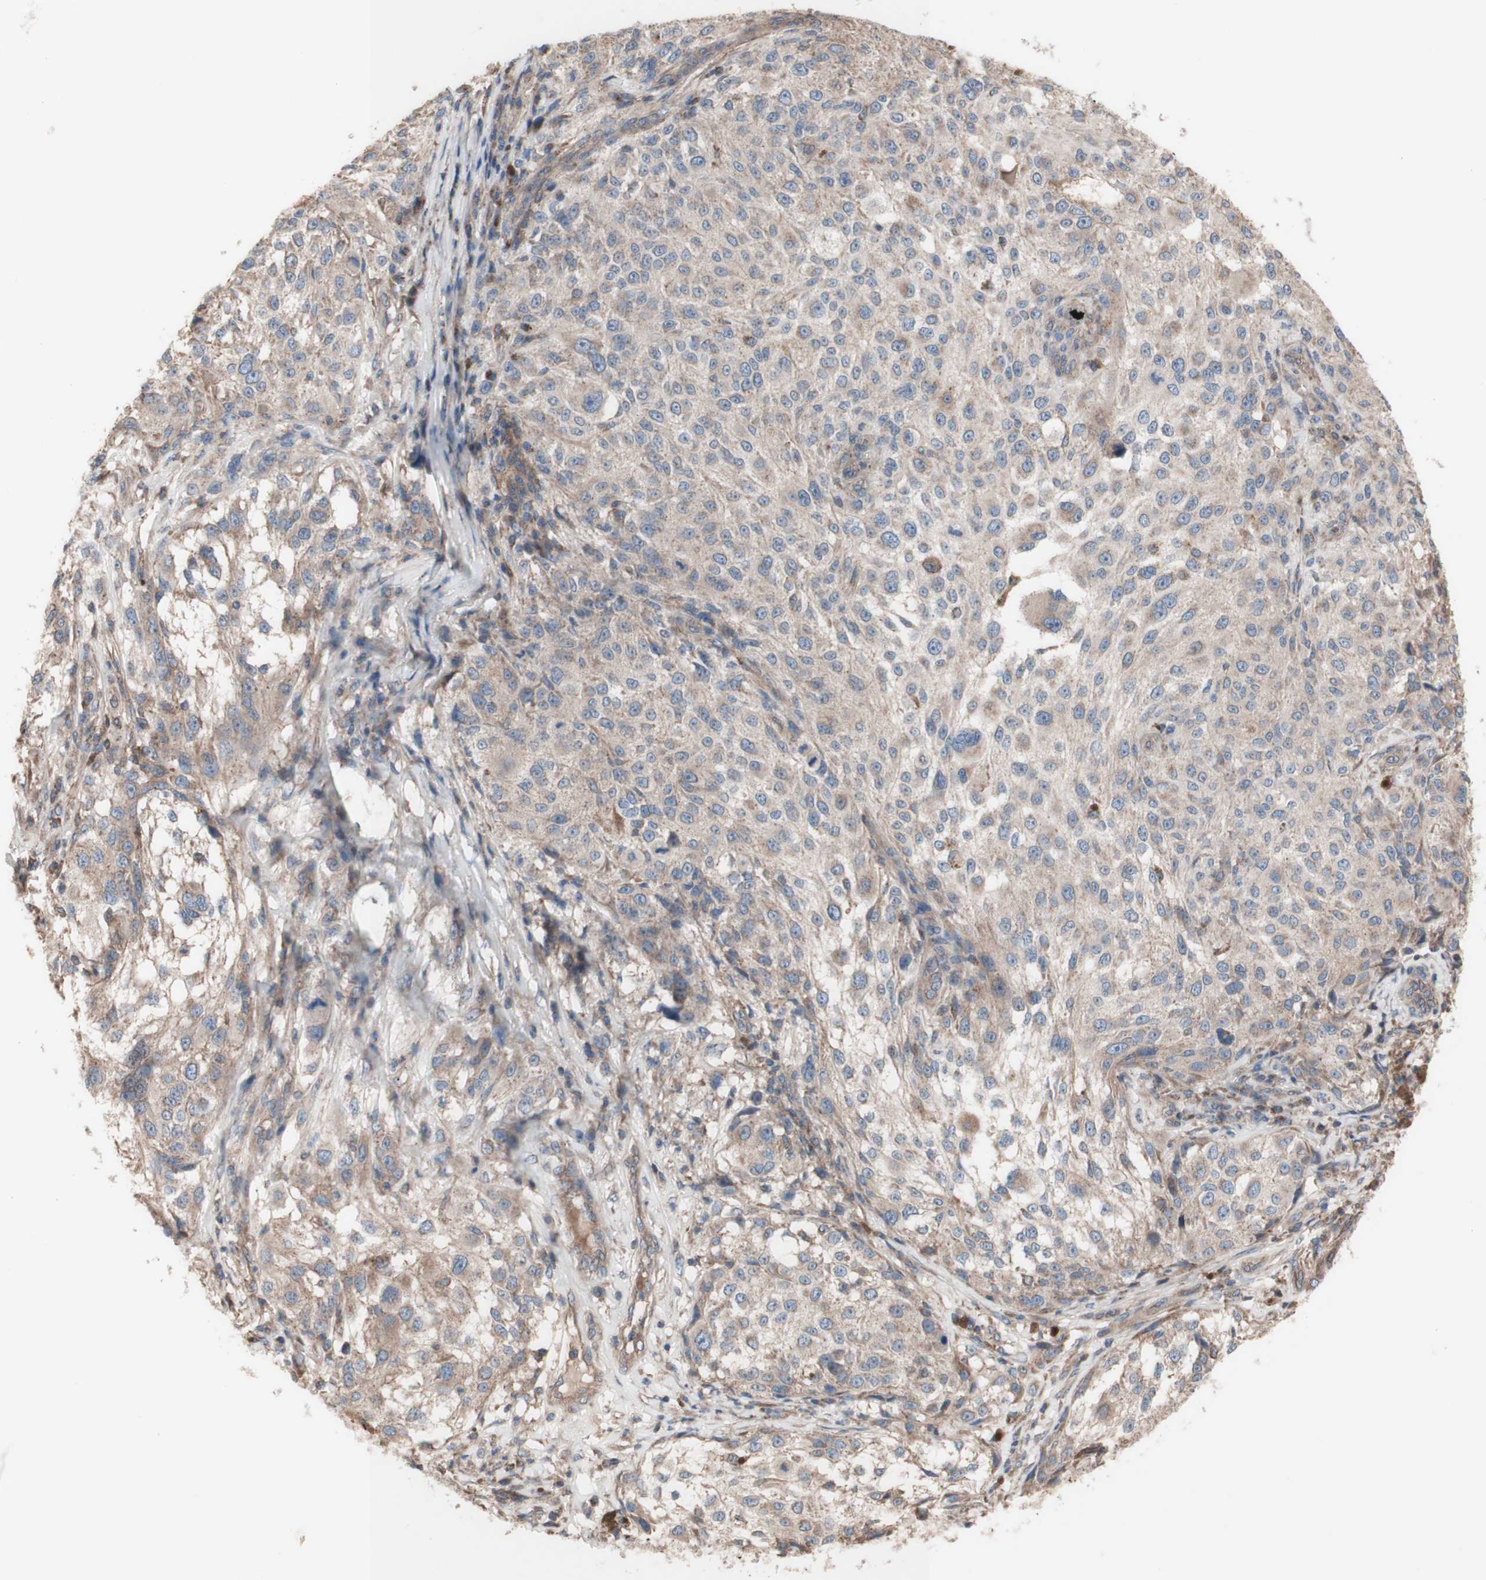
{"staining": {"intensity": "weak", "quantity": ">75%", "location": "cytoplasmic/membranous"}, "tissue": "melanoma", "cell_type": "Tumor cells", "image_type": "cancer", "snomed": [{"axis": "morphology", "description": "Necrosis, NOS"}, {"axis": "morphology", "description": "Malignant melanoma, NOS"}, {"axis": "topography", "description": "Skin"}], "caption": "Weak cytoplasmic/membranous protein expression is appreciated in about >75% of tumor cells in melanoma.", "gene": "COPB1", "patient": {"sex": "female", "age": 87}}